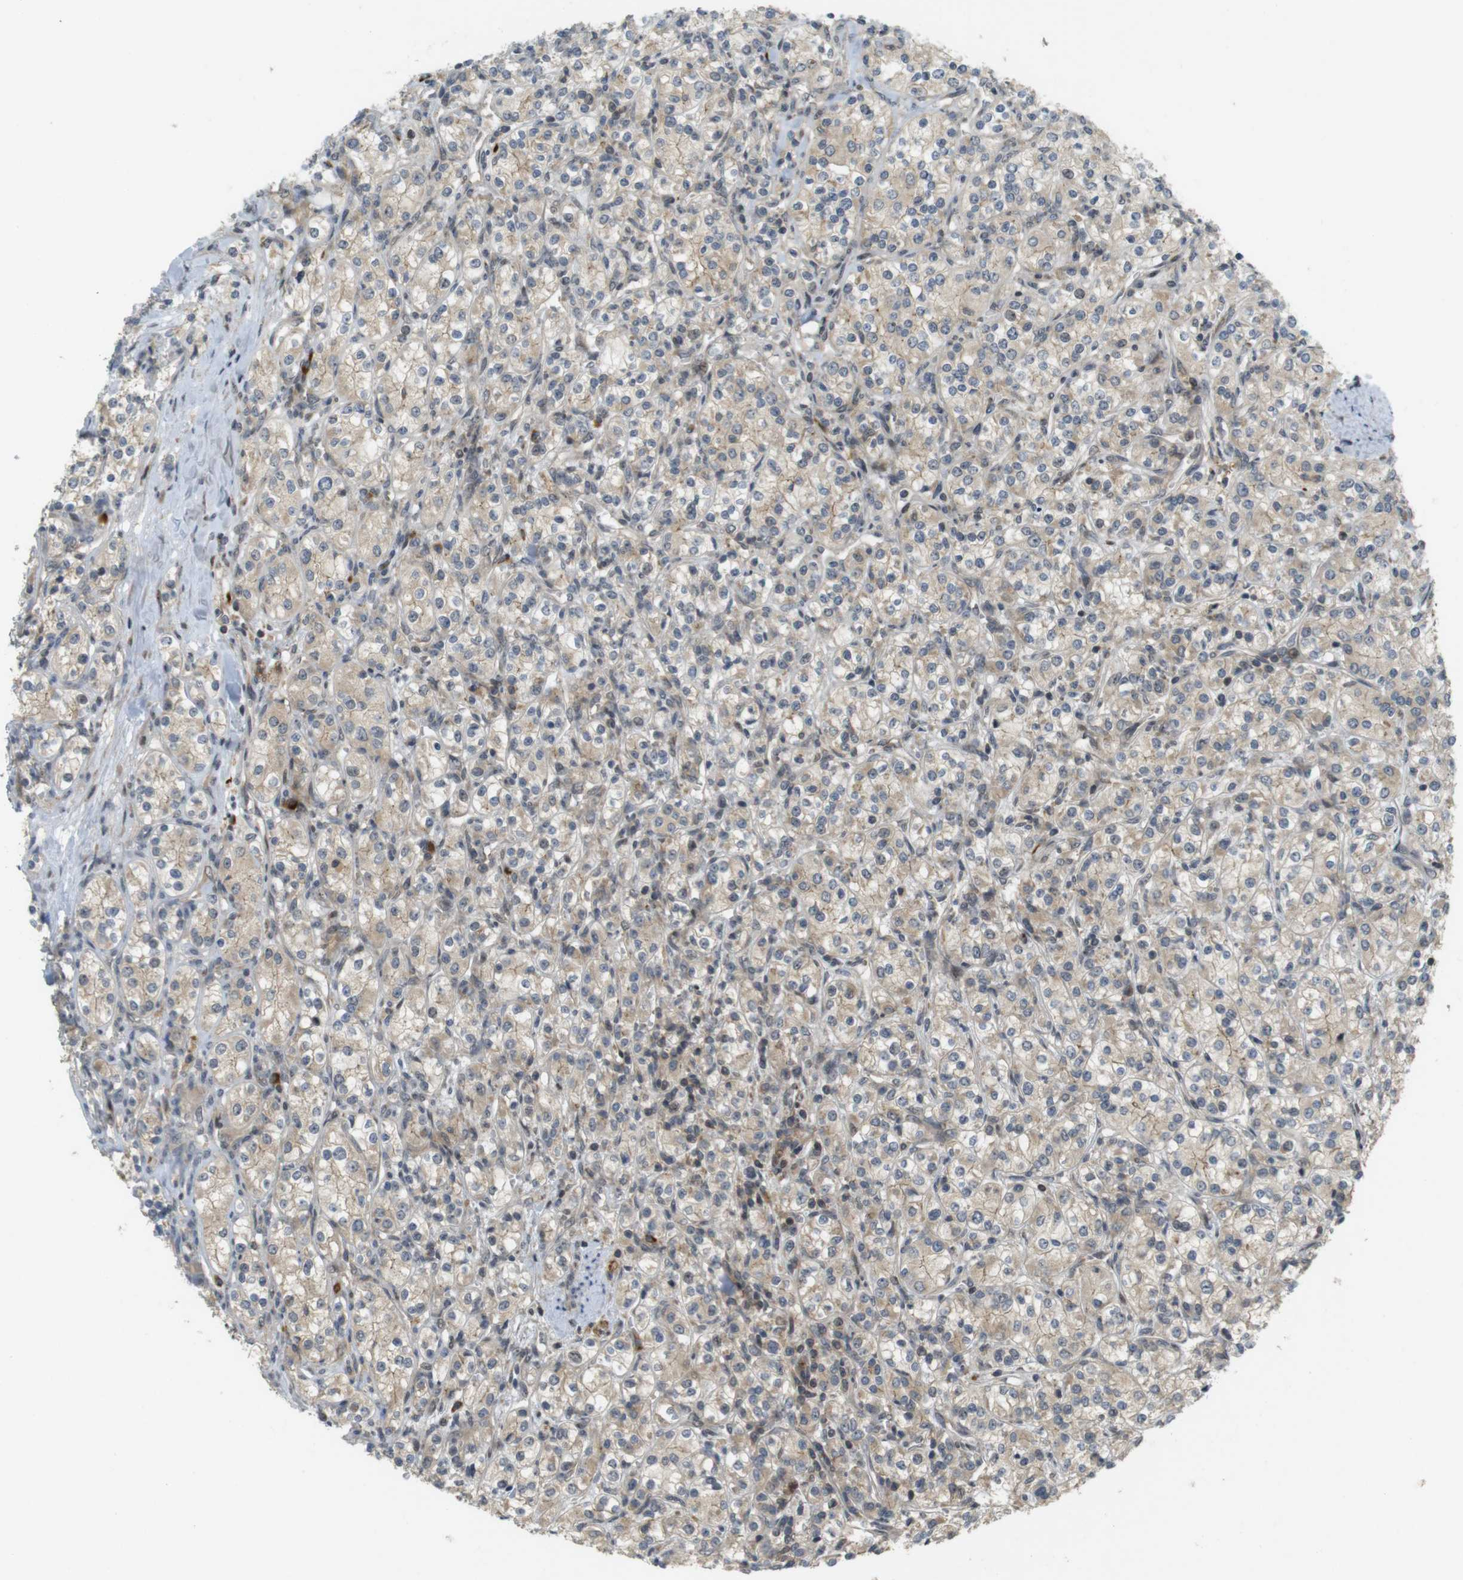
{"staining": {"intensity": "moderate", "quantity": ">75%", "location": "cytoplasmic/membranous"}, "tissue": "renal cancer", "cell_type": "Tumor cells", "image_type": "cancer", "snomed": [{"axis": "morphology", "description": "Adenocarcinoma, NOS"}, {"axis": "topography", "description": "Kidney"}], "caption": "Moderate cytoplasmic/membranous protein staining is identified in approximately >75% of tumor cells in renal cancer.", "gene": "TMX3", "patient": {"sex": "male", "age": 77}}